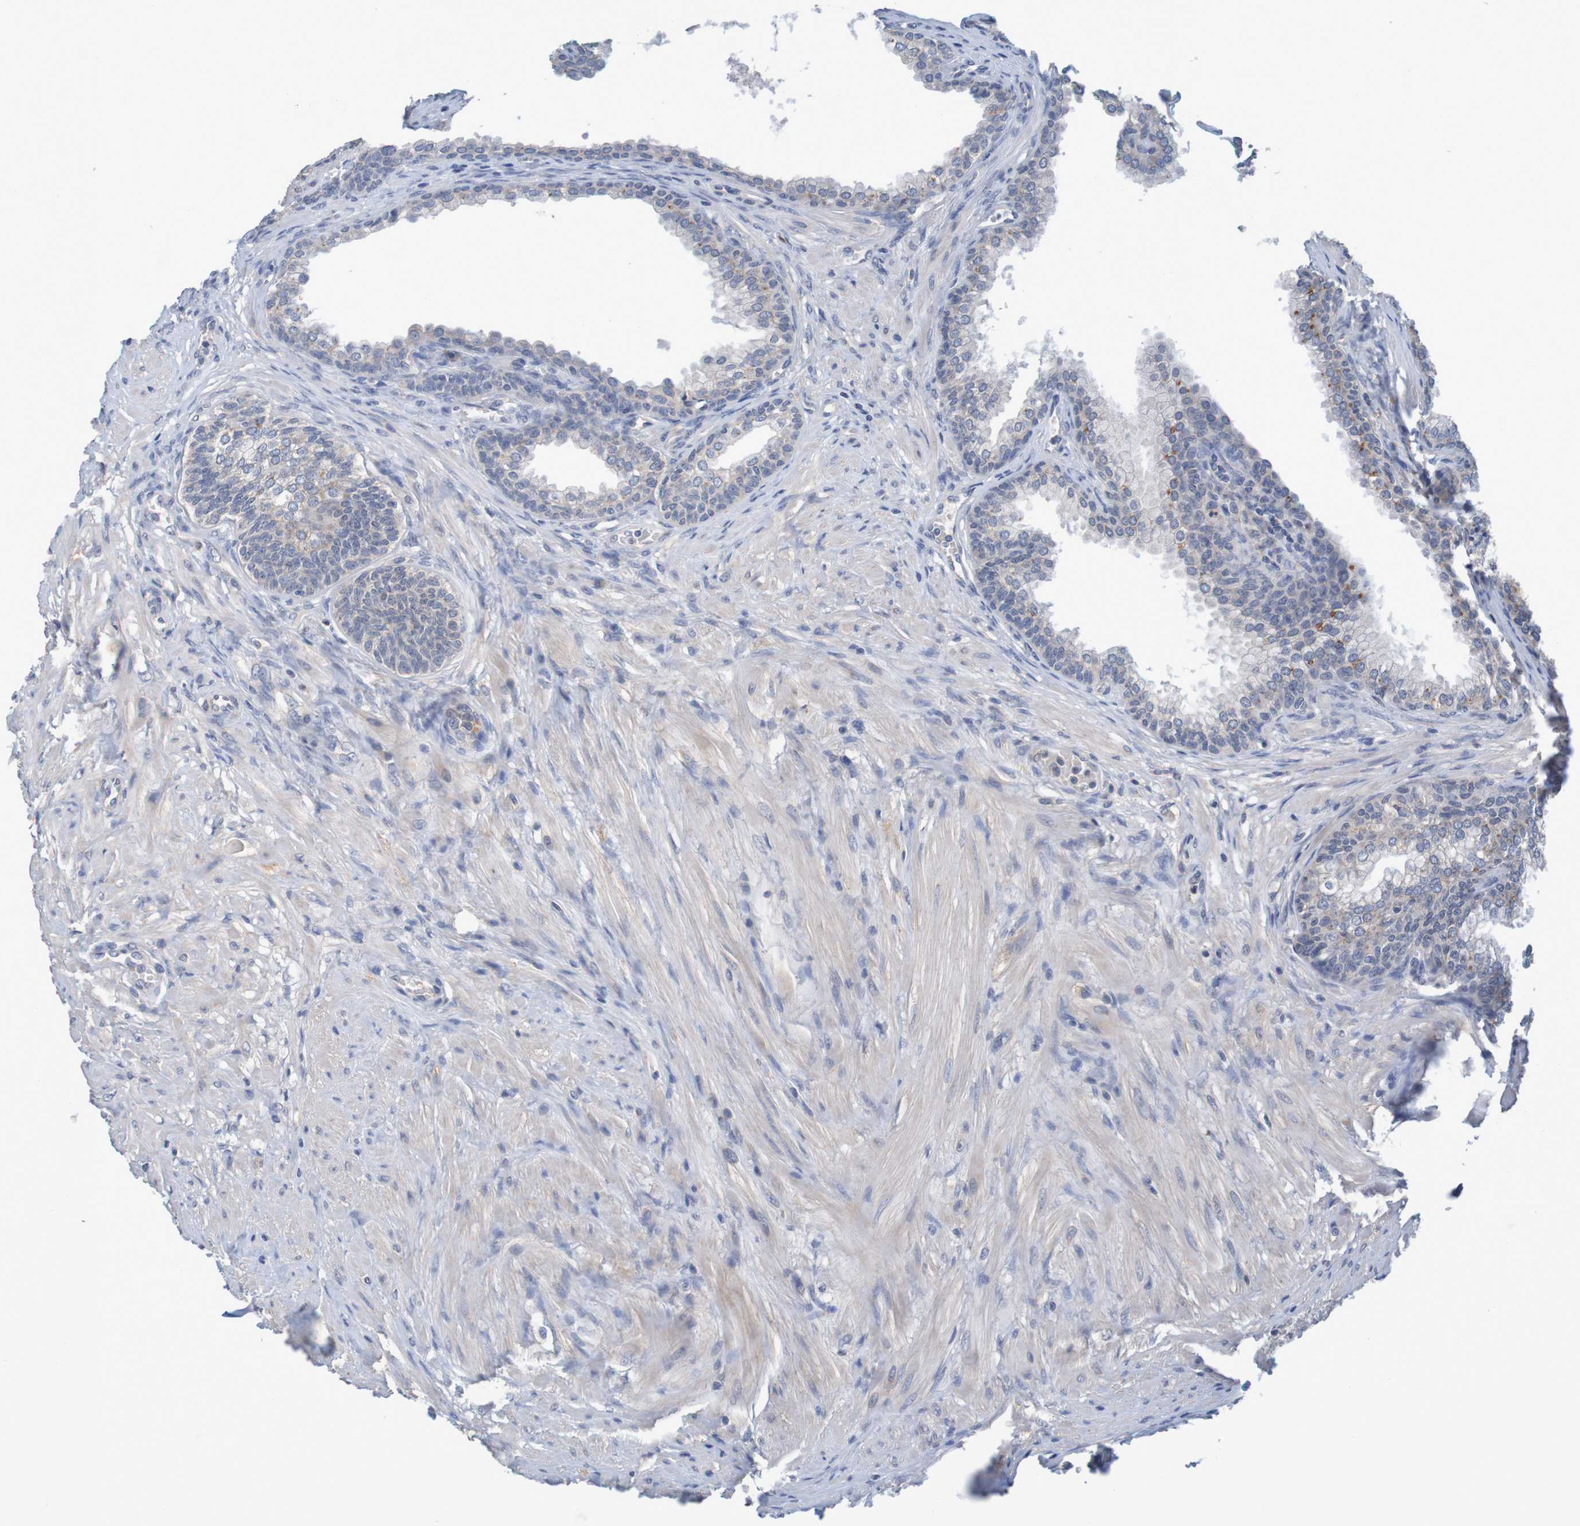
{"staining": {"intensity": "moderate", "quantity": "25%-75%", "location": "cytoplasmic/membranous"}, "tissue": "prostate", "cell_type": "Glandular cells", "image_type": "normal", "snomed": [{"axis": "morphology", "description": "Normal tissue, NOS"}, {"axis": "morphology", "description": "Urothelial carcinoma, Low grade"}, {"axis": "topography", "description": "Urinary bladder"}, {"axis": "topography", "description": "Prostate"}], "caption": "Immunohistochemical staining of benign prostate exhibits 25%-75% levels of moderate cytoplasmic/membranous protein staining in approximately 25%-75% of glandular cells.", "gene": "LTA", "patient": {"sex": "male", "age": 60}}